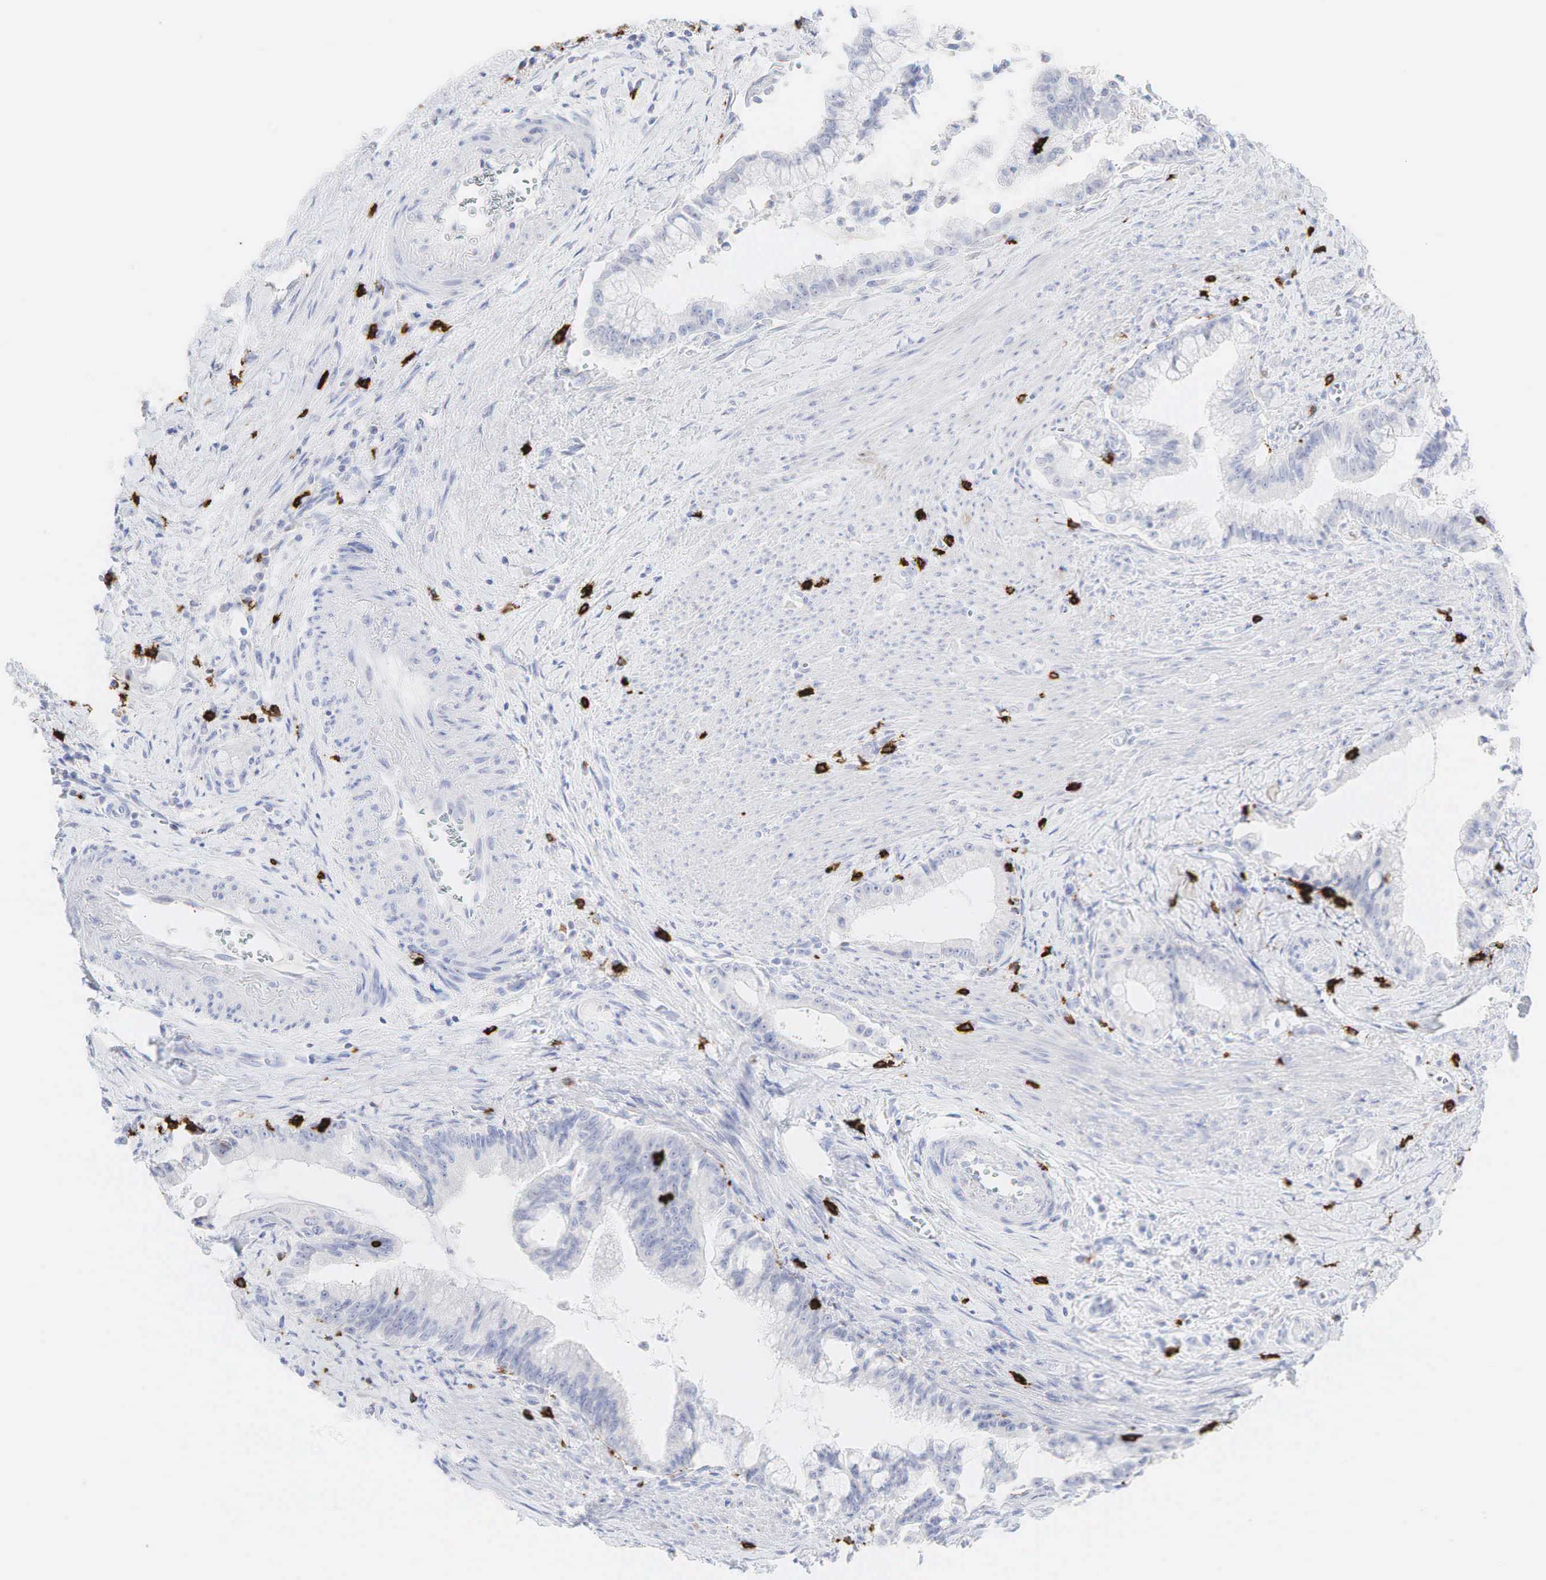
{"staining": {"intensity": "negative", "quantity": "none", "location": "none"}, "tissue": "pancreatic cancer", "cell_type": "Tumor cells", "image_type": "cancer", "snomed": [{"axis": "morphology", "description": "Adenocarcinoma, NOS"}, {"axis": "topography", "description": "Pancreas"}], "caption": "Pancreatic cancer stained for a protein using immunohistochemistry demonstrates no positivity tumor cells.", "gene": "CD8A", "patient": {"sex": "male", "age": 59}}